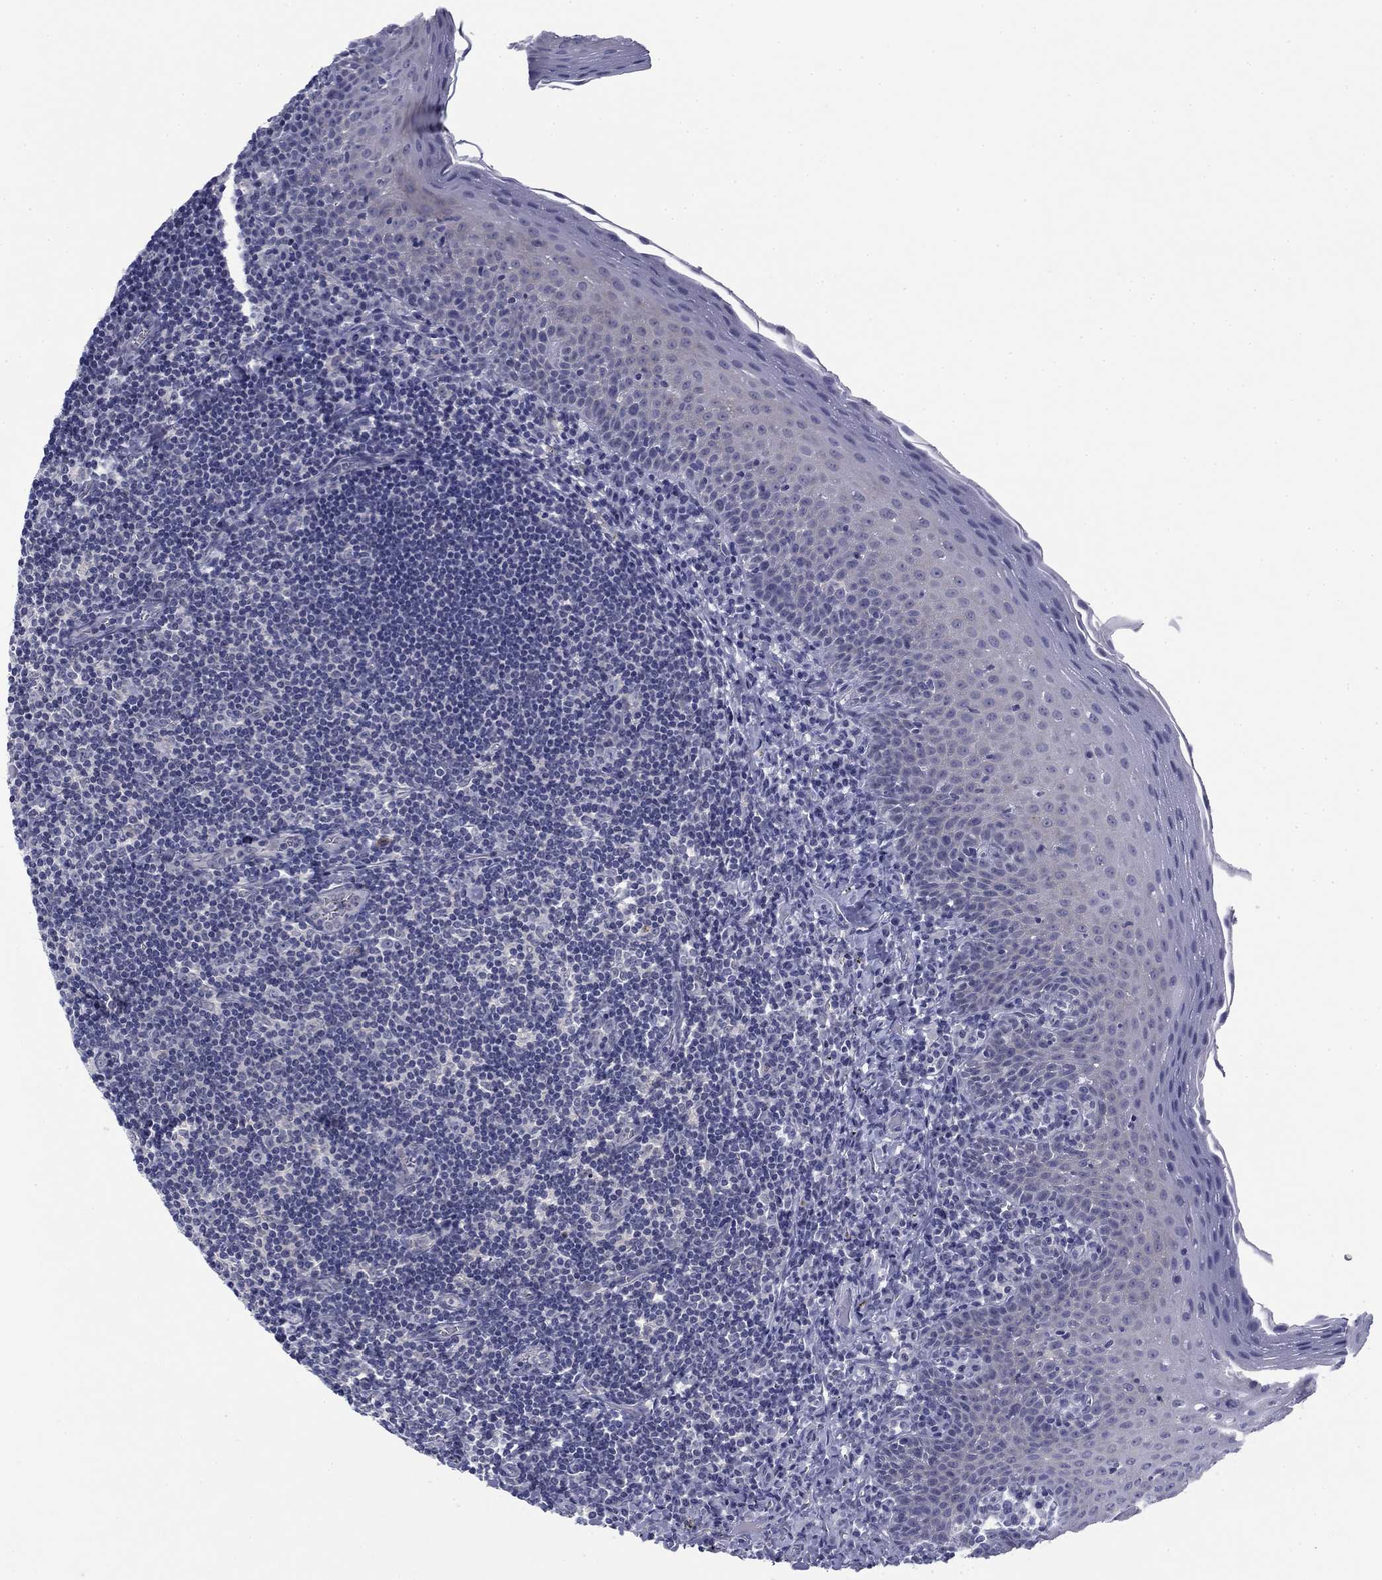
{"staining": {"intensity": "negative", "quantity": "none", "location": "none"}, "tissue": "tonsil", "cell_type": "Germinal center cells", "image_type": "normal", "snomed": [{"axis": "morphology", "description": "Normal tissue, NOS"}, {"axis": "morphology", "description": "Inflammation, NOS"}, {"axis": "topography", "description": "Tonsil"}], "caption": "High magnification brightfield microscopy of normal tonsil stained with DAB (3,3'-diaminobenzidine) (brown) and counterstained with hematoxylin (blue): germinal center cells show no significant staining.", "gene": "TIGD4", "patient": {"sex": "female", "age": 31}}